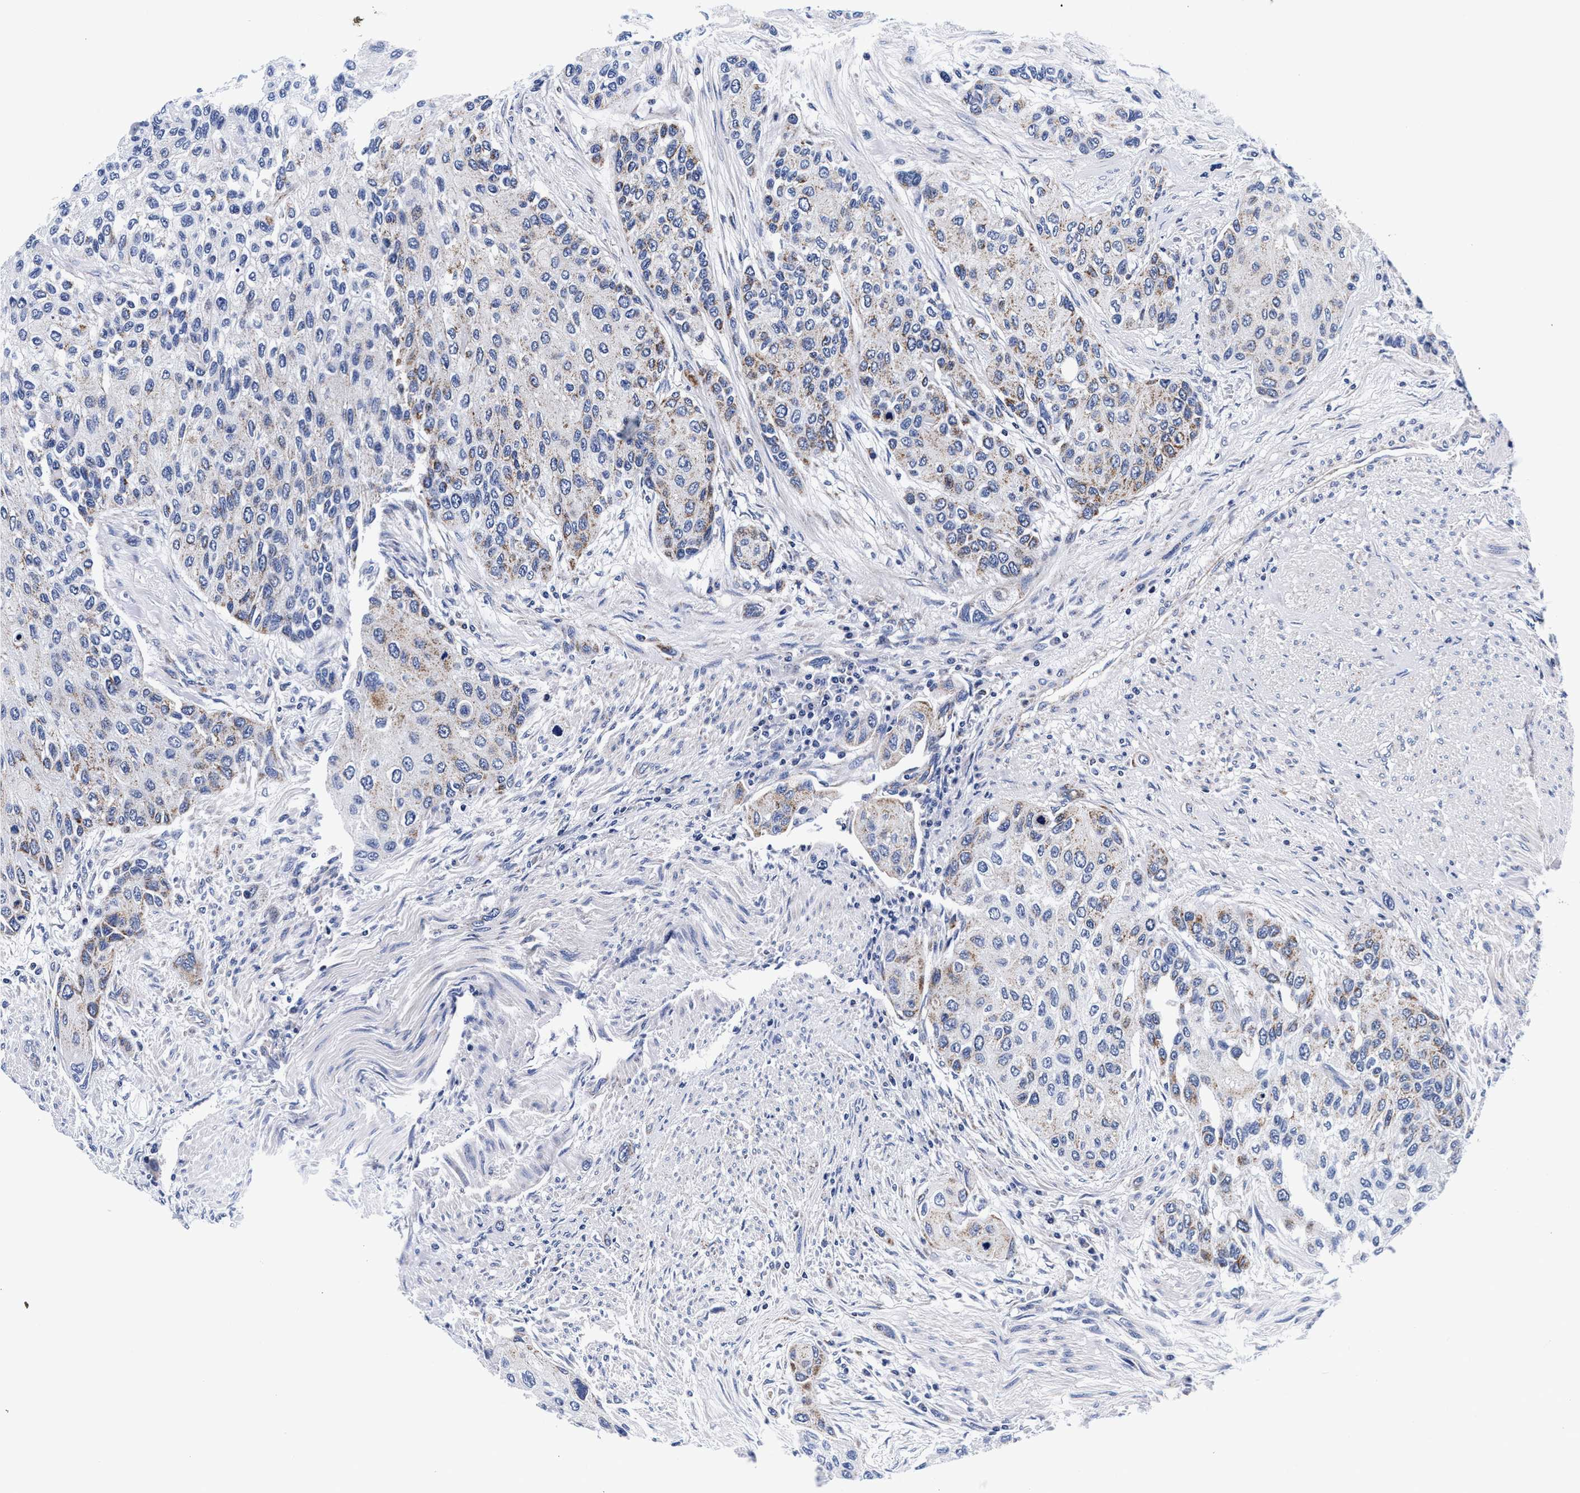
{"staining": {"intensity": "weak", "quantity": "25%-75%", "location": "cytoplasmic/membranous"}, "tissue": "urothelial cancer", "cell_type": "Tumor cells", "image_type": "cancer", "snomed": [{"axis": "morphology", "description": "Urothelial carcinoma, High grade"}, {"axis": "topography", "description": "Urinary bladder"}], "caption": "The image shows immunohistochemical staining of urothelial carcinoma (high-grade). There is weak cytoplasmic/membranous expression is present in approximately 25%-75% of tumor cells.", "gene": "RAB3B", "patient": {"sex": "female", "age": 56}}